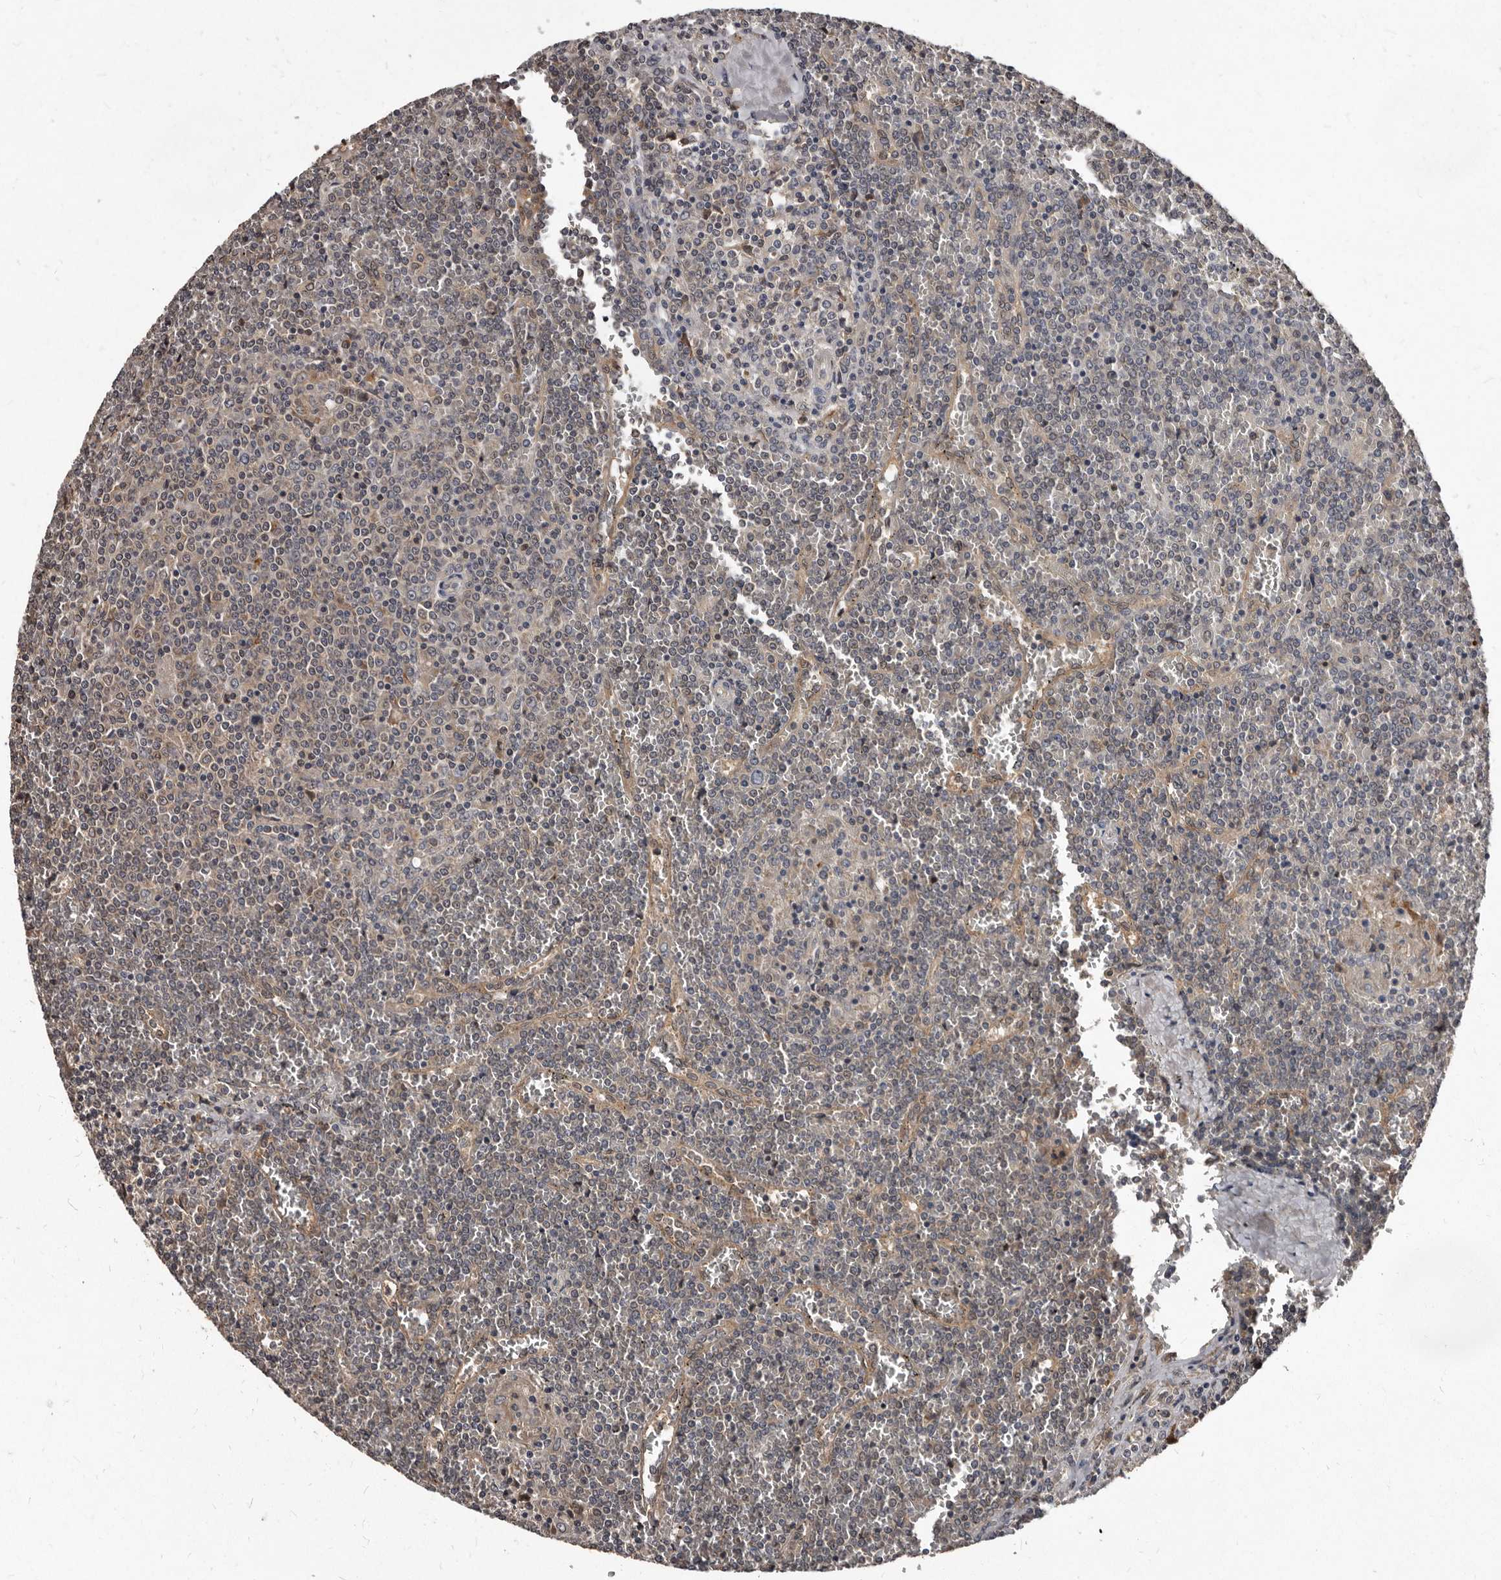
{"staining": {"intensity": "negative", "quantity": "none", "location": "none"}, "tissue": "lymphoma", "cell_type": "Tumor cells", "image_type": "cancer", "snomed": [{"axis": "morphology", "description": "Malignant lymphoma, non-Hodgkin's type, Low grade"}, {"axis": "topography", "description": "Spleen"}], "caption": "Malignant lymphoma, non-Hodgkin's type (low-grade) stained for a protein using immunohistochemistry (IHC) demonstrates no staining tumor cells.", "gene": "PMVK", "patient": {"sex": "female", "age": 19}}